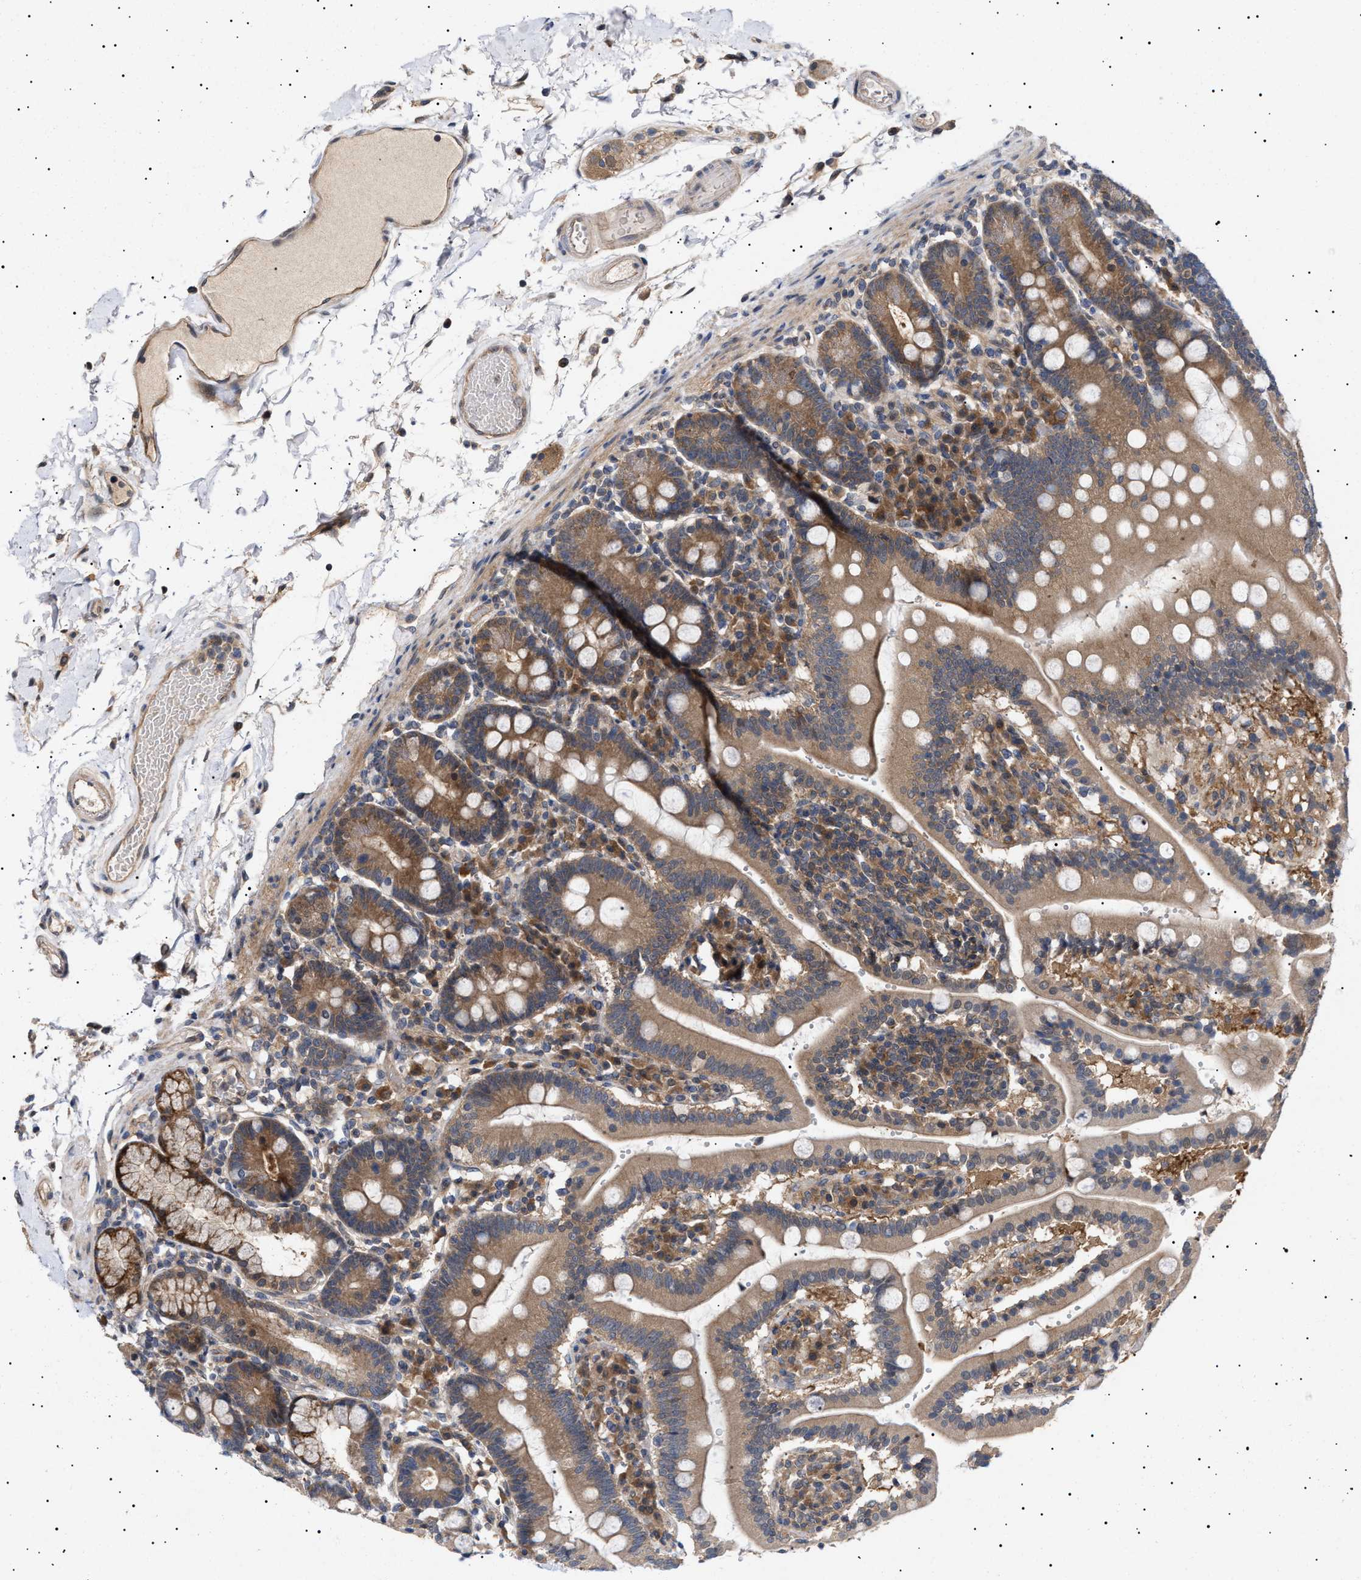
{"staining": {"intensity": "moderate", "quantity": ">75%", "location": "cytoplasmic/membranous"}, "tissue": "duodenum", "cell_type": "Glandular cells", "image_type": "normal", "snomed": [{"axis": "morphology", "description": "Normal tissue, NOS"}, {"axis": "topography", "description": "Small intestine, NOS"}], "caption": "Glandular cells demonstrate medium levels of moderate cytoplasmic/membranous positivity in about >75% of cells in normal duodenum.", "gene": "NPLOC4", "patient": {"sex": "female", "age": 71}}